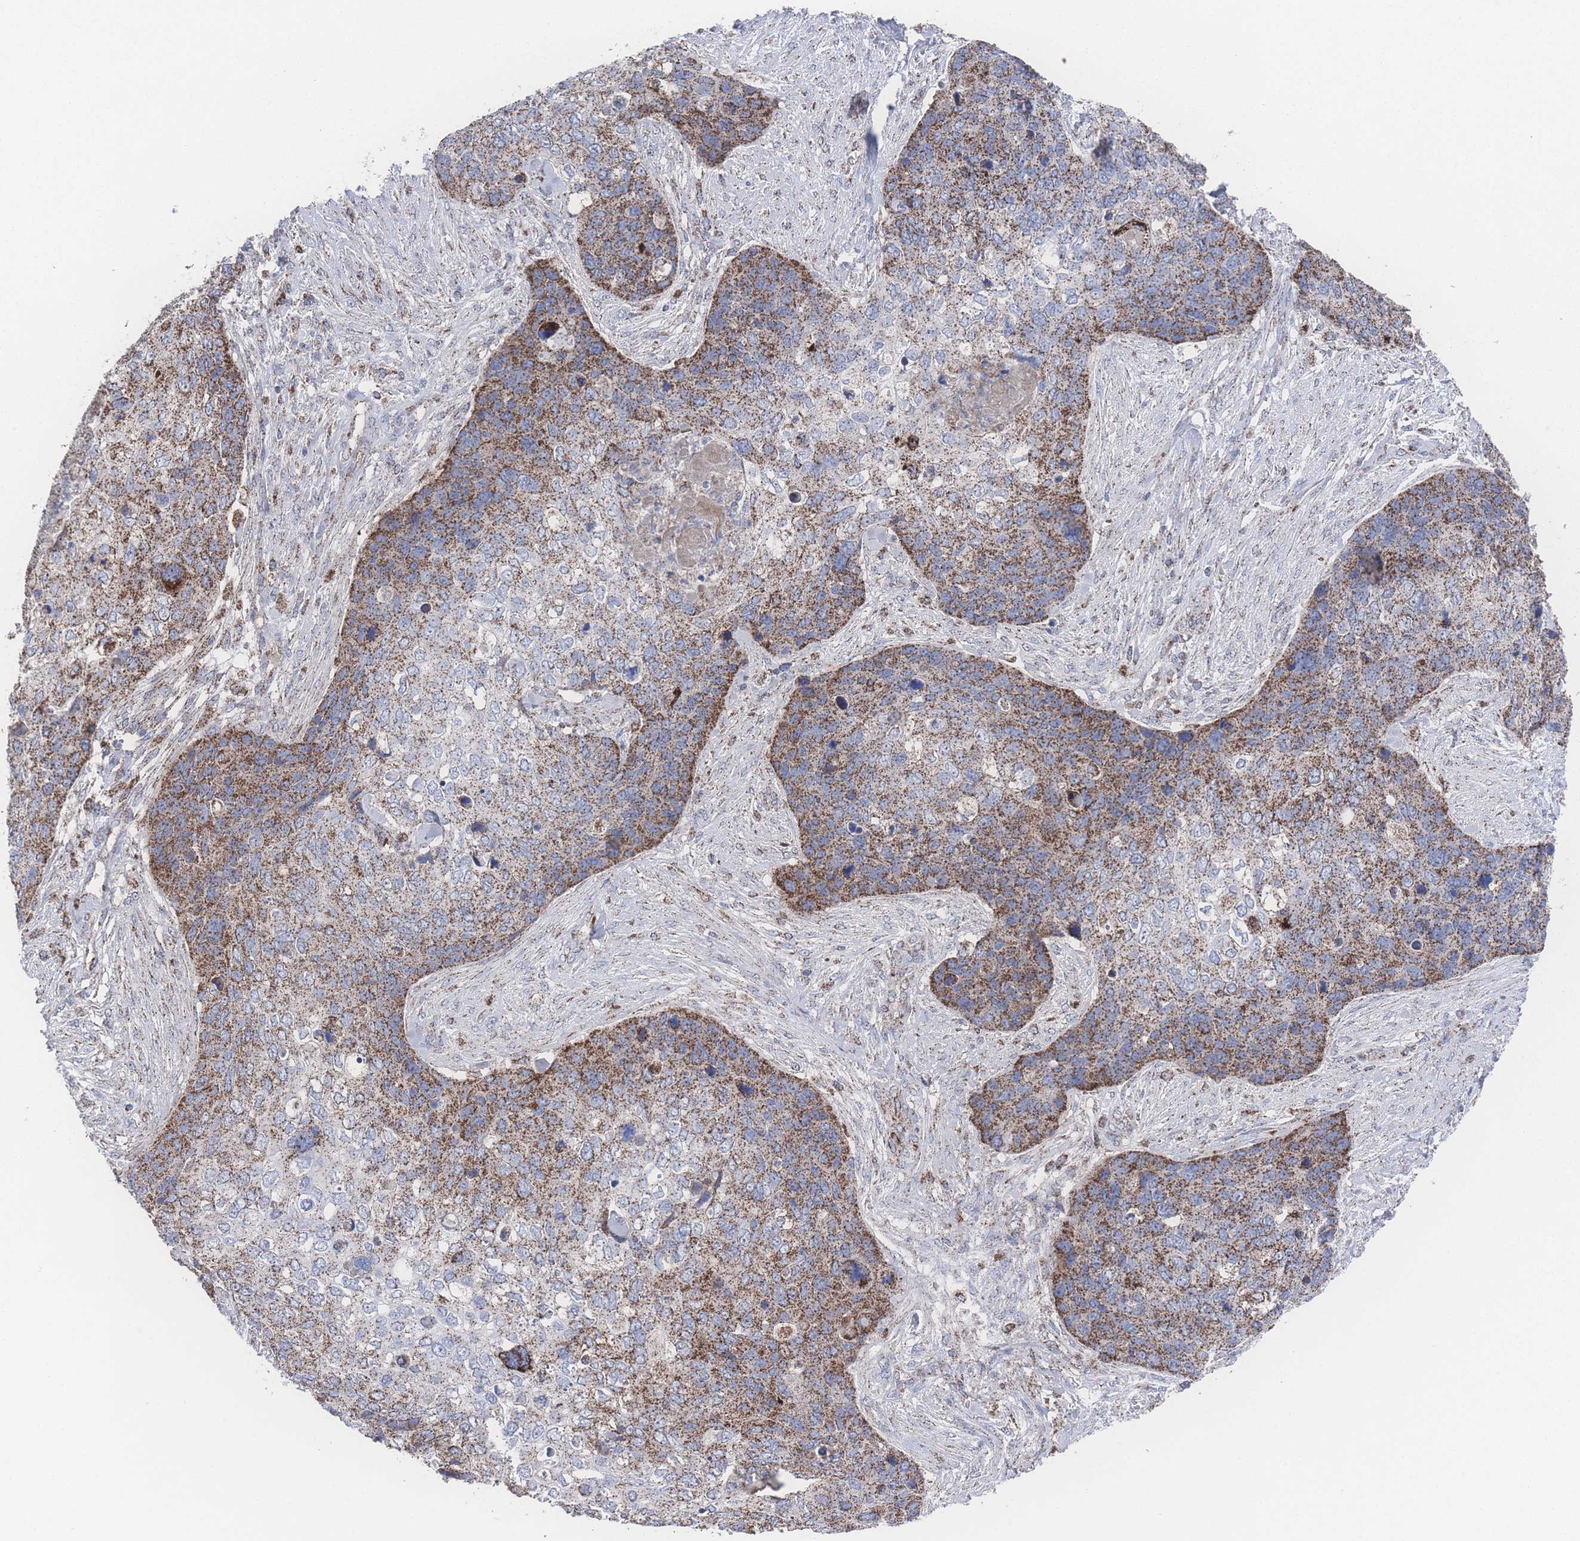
{"staining": {"intensity": "strong", "quantity": ">75%", "location": "cytoplasmic/membranous"}, "tissue": "skin cancer", "cell_type": "Tumor cells", "image_type": "cancer", "snomed": [{"axis": "morphology", "description": "Basal cell carcinoma"}, {"axis": "topography", "description": "Skin"}], "caption": "This is a photomicrograph of IHC staining of skin cancer, which shows strong positivity in the cytoplasmic/membranous of tumor cells.", "gene": "PEX14", "patient": {"sex": "female", "age": 74}}